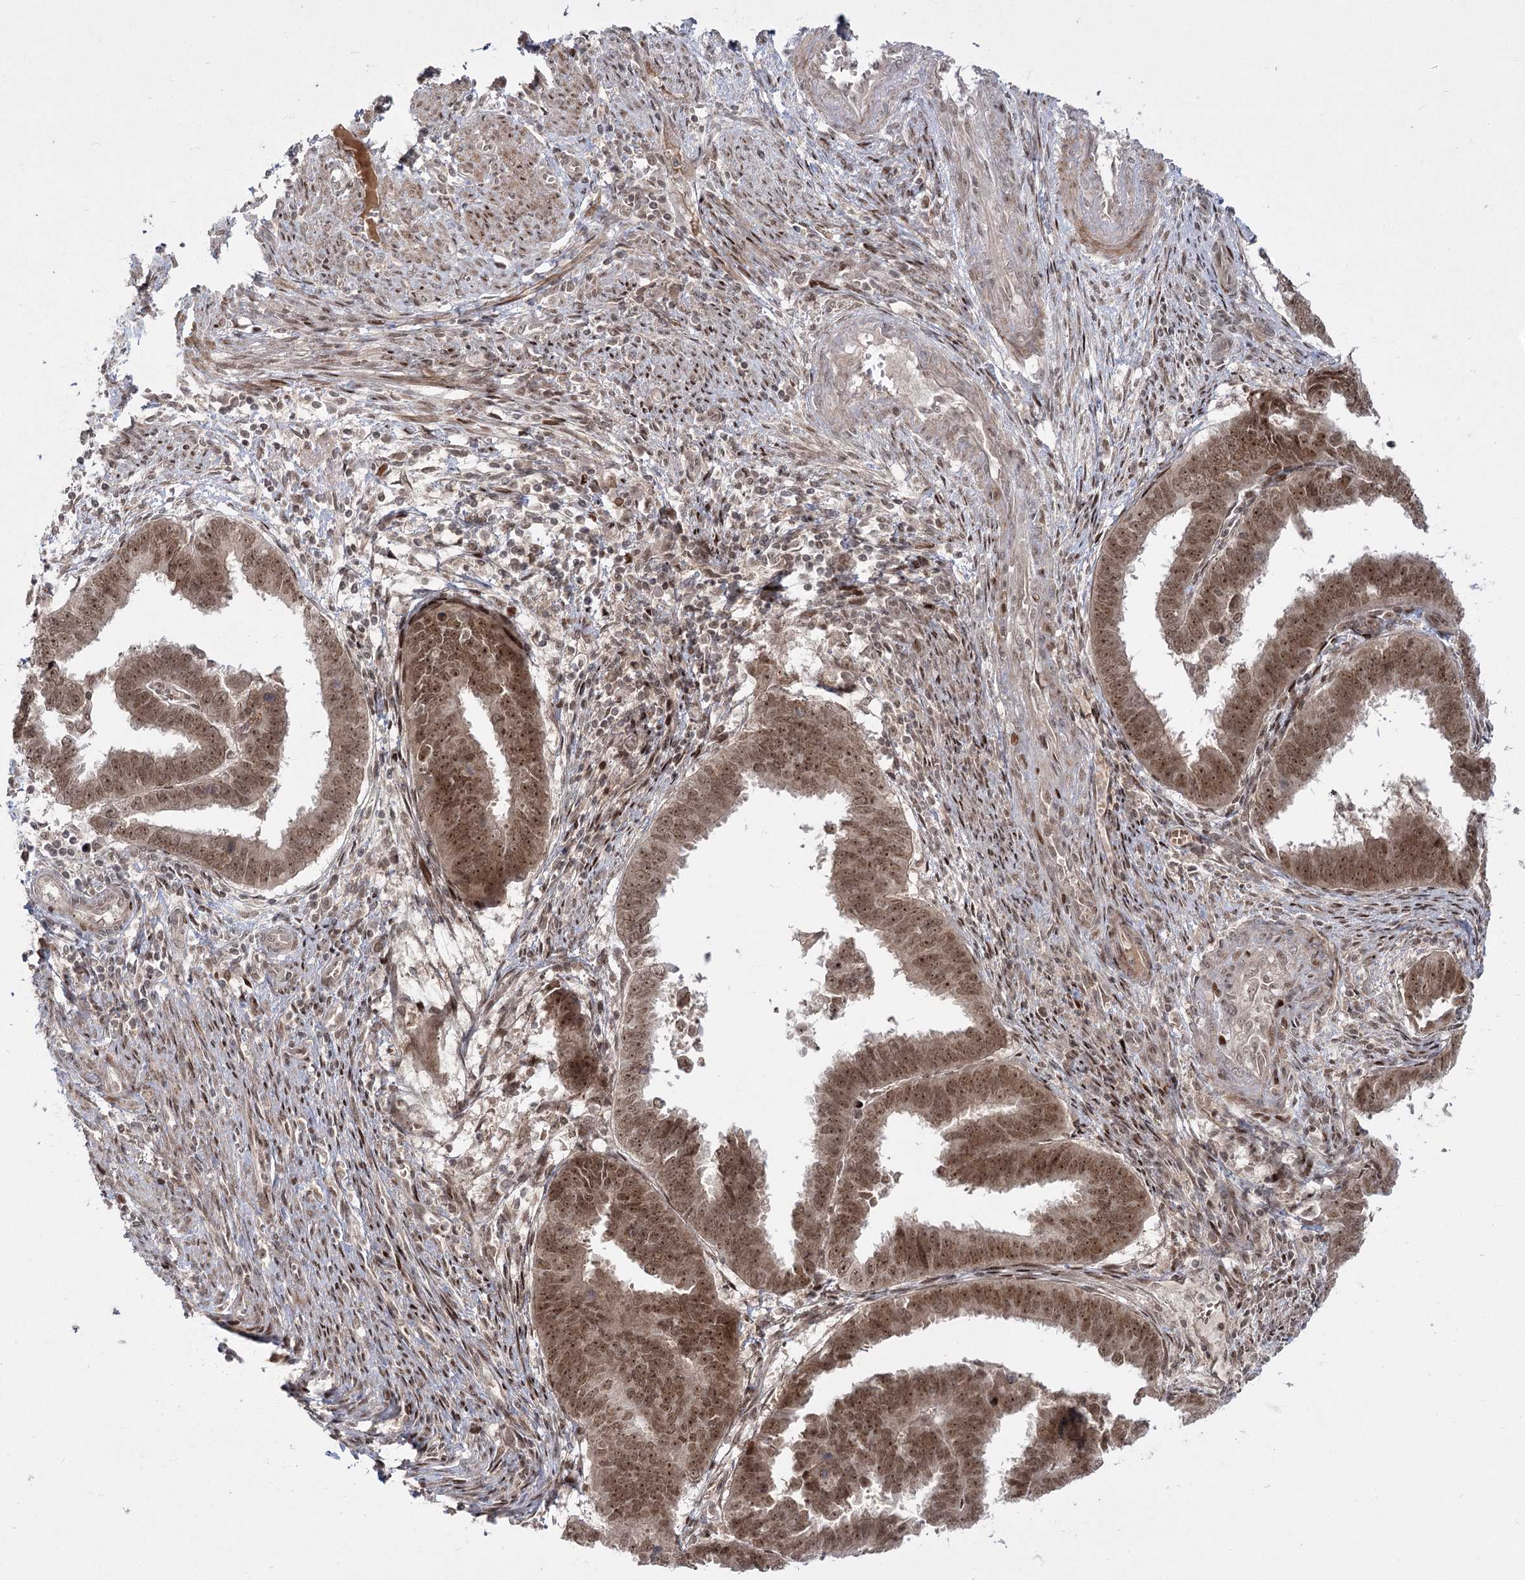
{"staining": {"intensity": "moderate", "quantity": ">75%", "location": "nuclear"}, "tissue": "endometrial cancer", "cell_type": "Tumor cells", "image_type": "cancer", "snomed": [{"axis": "morphology", "description": "Adenocarcinoma, NOS"}, {"axis": "topography", "description": "Endometrium"}], "caption": "Brown immunohistochemical staining in human endometrial cancer reveals moderate nuclear staining in approximately >75% of tumor cells.", "gene": "HELQ", "patient": {"sex": "female", "age": 75}}